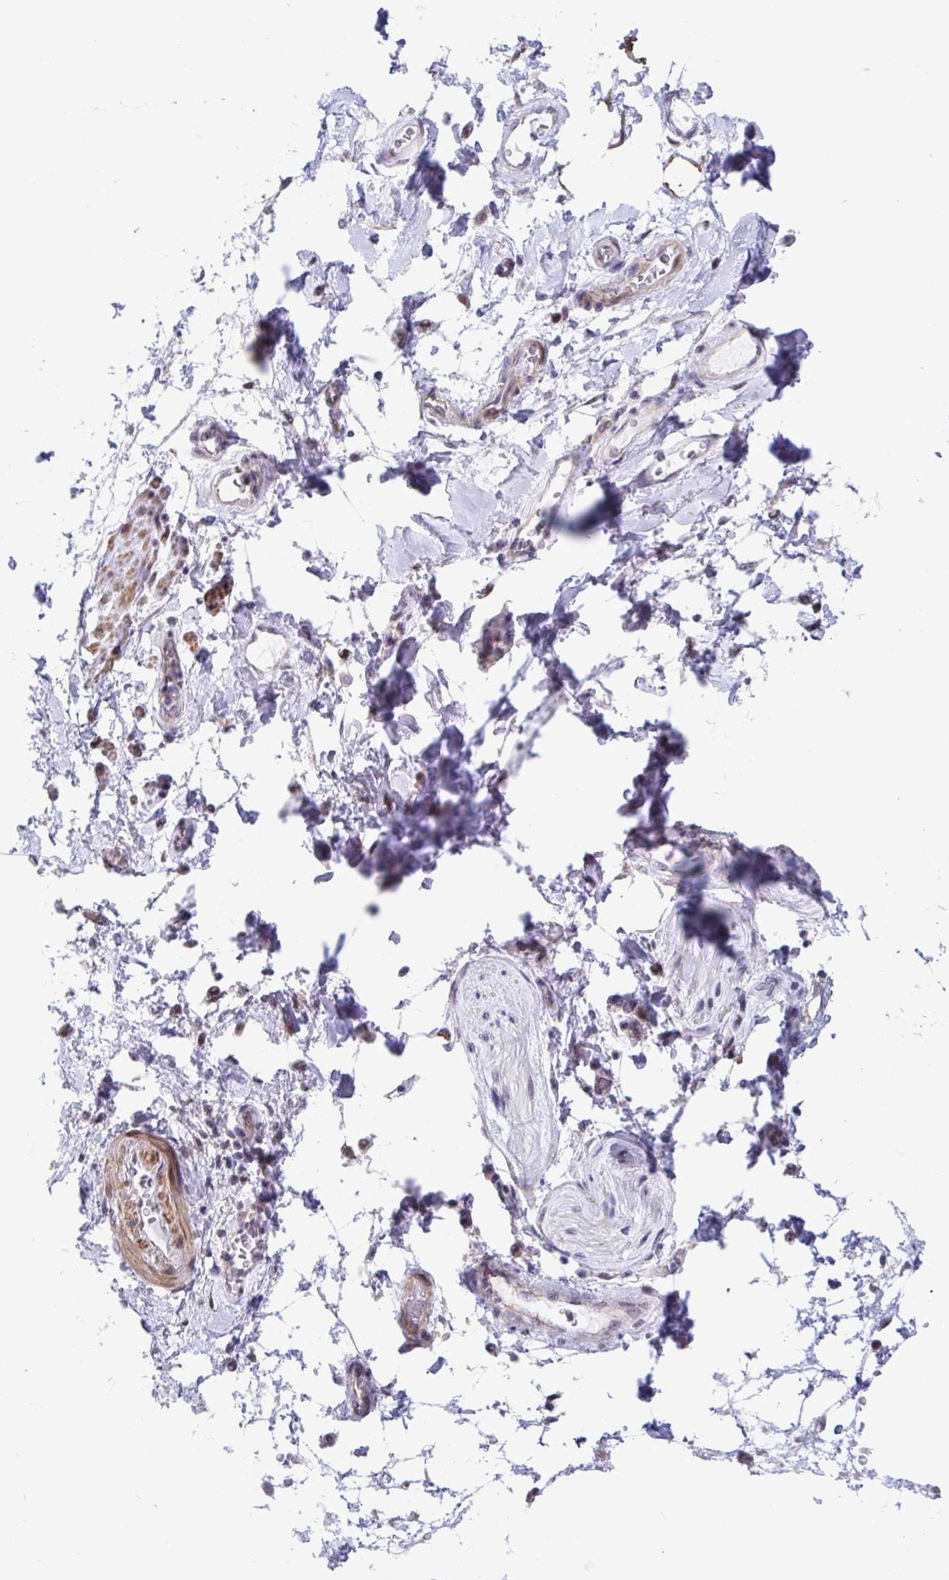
{"staining": {"intensity": "weak", "quantity": "25%-75%", "location": "cytoplasmic/membranous"}, "tissue": "adipose tissue", "cell_type": "Adipocytes", "image_type": "normal", "snomed": [{"axis": "morphology", "description": "Normal tissue, NOS"}, {"axis": "topography", "description": "Urinary bladder"}, {"axis": "topography", "description": "Peripheral nerve tissue"}], "caption": "High-magnification brightfield microscopy of normal adipose tissue stained with DAB (3,3'-diaminobenzidine) (brown) and counterstained with hematoxylin (blue). adipocytes exhibit weak cytoplasmic/membranous staining is present in approximately25%-75% of cells.", "gene": "WDR72", "patient": {"sex": "female", "age": 60}}